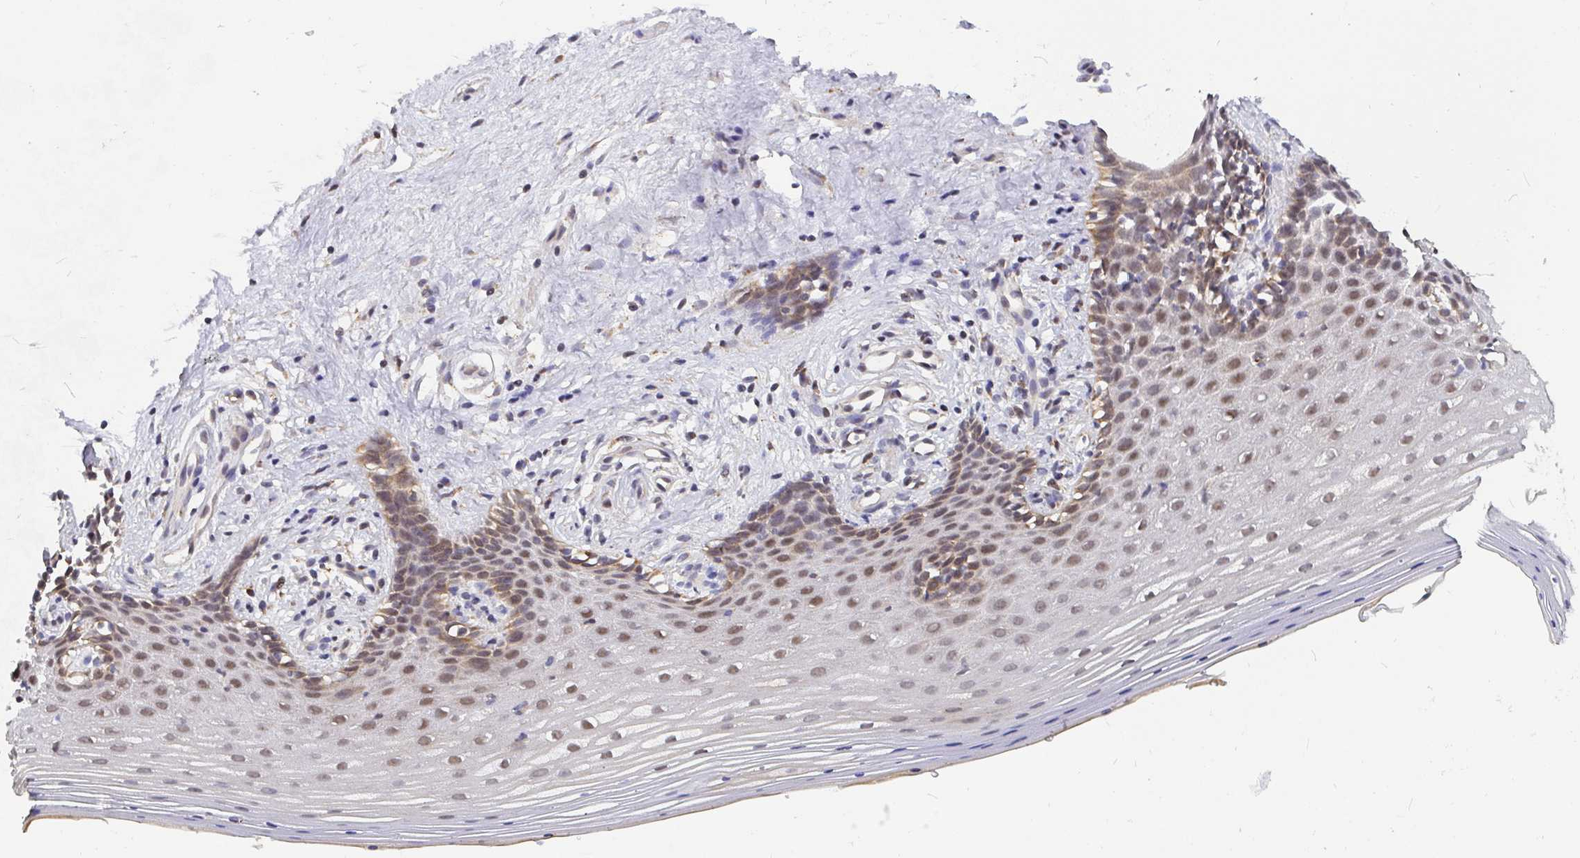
{"staining": {"intensity": "moderate", "quantity": ">75%", "location": "cytoplasmic/membranous,nuclear"}, "tissue": "vagina", "cell_type": "Squamous epithelial cells", "image_type": "normal", "snomed": [{"axis": "morphology", "description": "Normal tissue, NOS"}, {"axis": "topography", "description": "Vagina"}], "caption": "Brown immunohistochemical staining in benign human vagina displays moderate cytoplasmic/membranous,nuclear positivity in approximately >75% of squamous epithelial cells.", "gene": "PDF", "patient": {"sex": "female", "age": 42}}